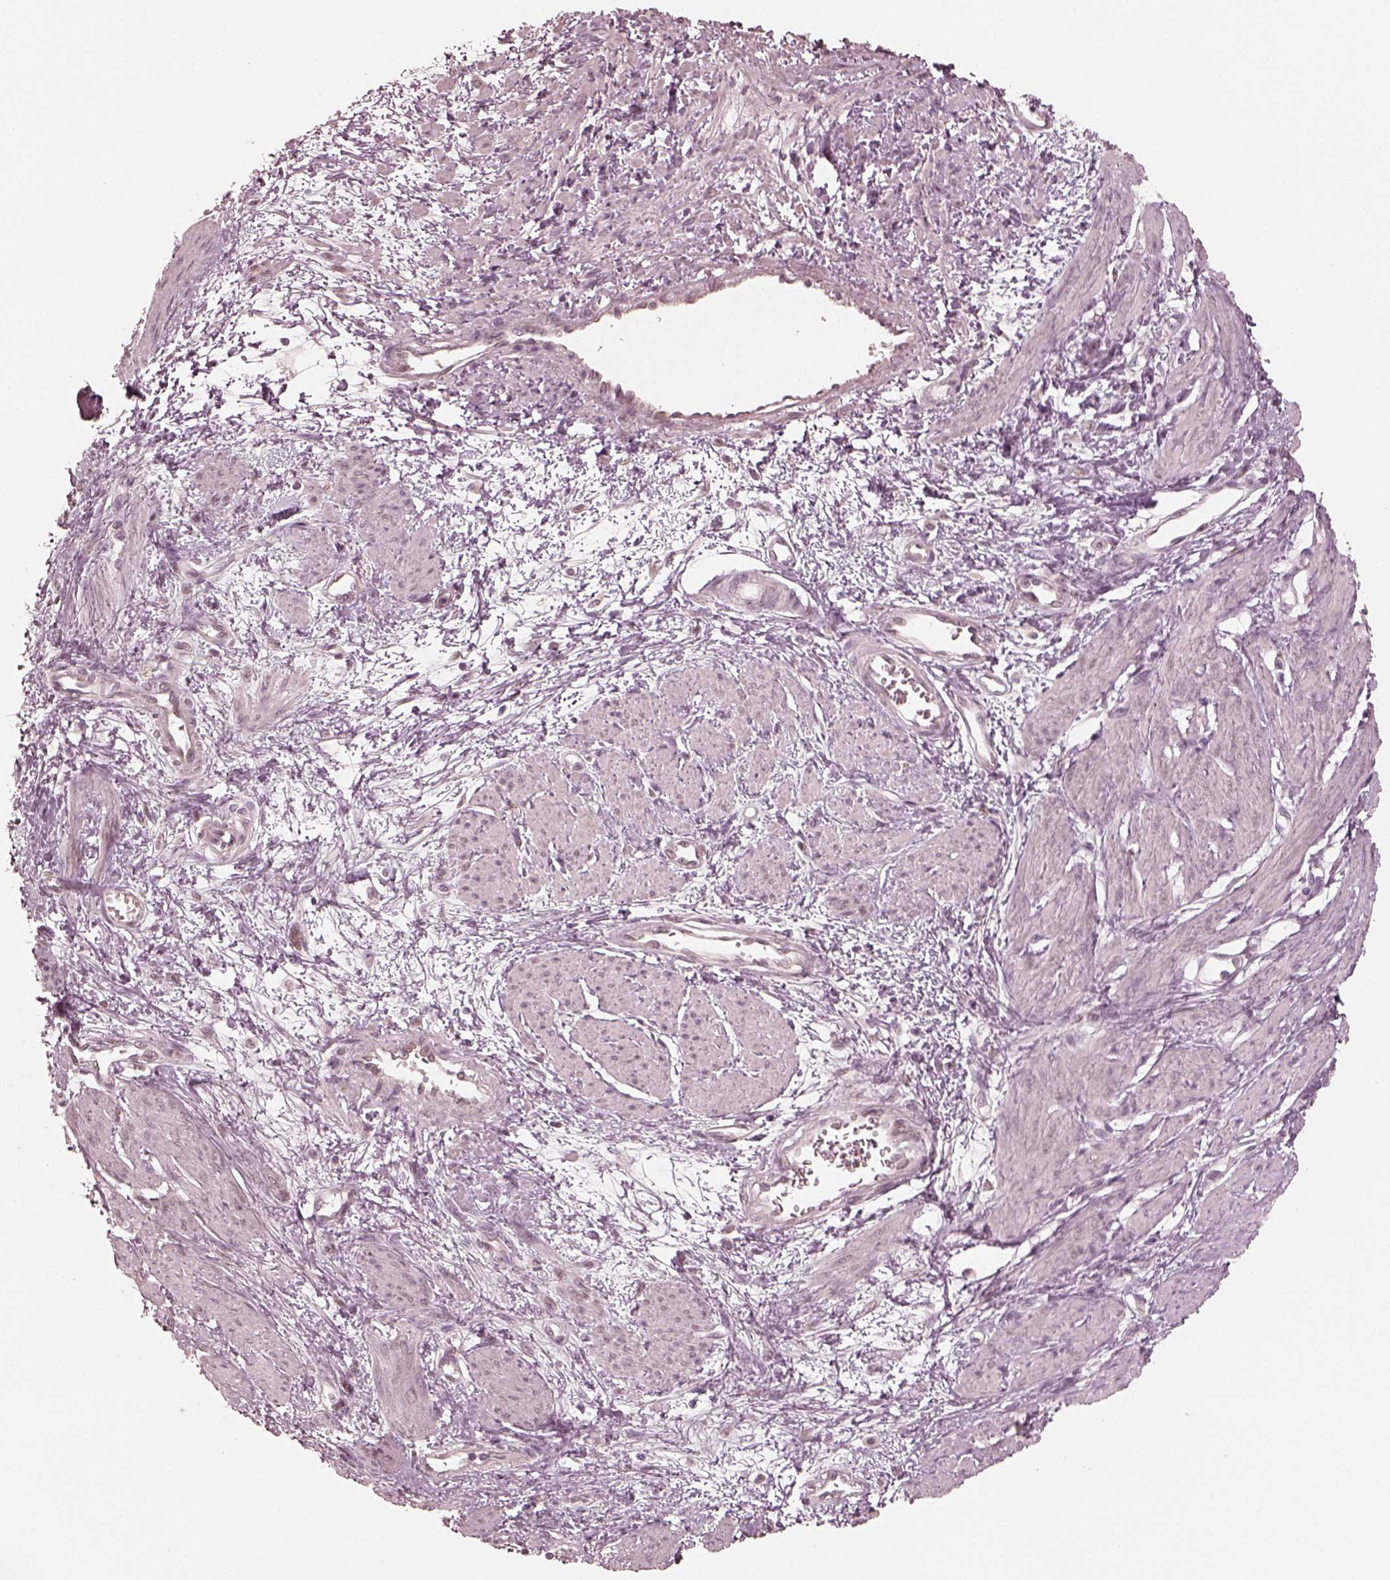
{"staining": {"intensity": "negative", "quantity": "none", "location": "none"}, "tissue": "smooth muscle", "cell_type": "Smooth muscle cells", "image_type": "normal", "snomed": [{"axis": "morphology", "description": "Normal tissue, NOS"}, {"axis": "topography", "description": "Smooth muscle"}, {"axis": "topography", "description": "Uterus"}], "caption": "High power microscopy histopathology image of an immunohistochemistry (IHC) photomicrograph of normal smooth muscle, revealing no significant staining in smooth muscle cells.", "gene": "IQCB1", "patient": {"sex": "female", "age": 39}}